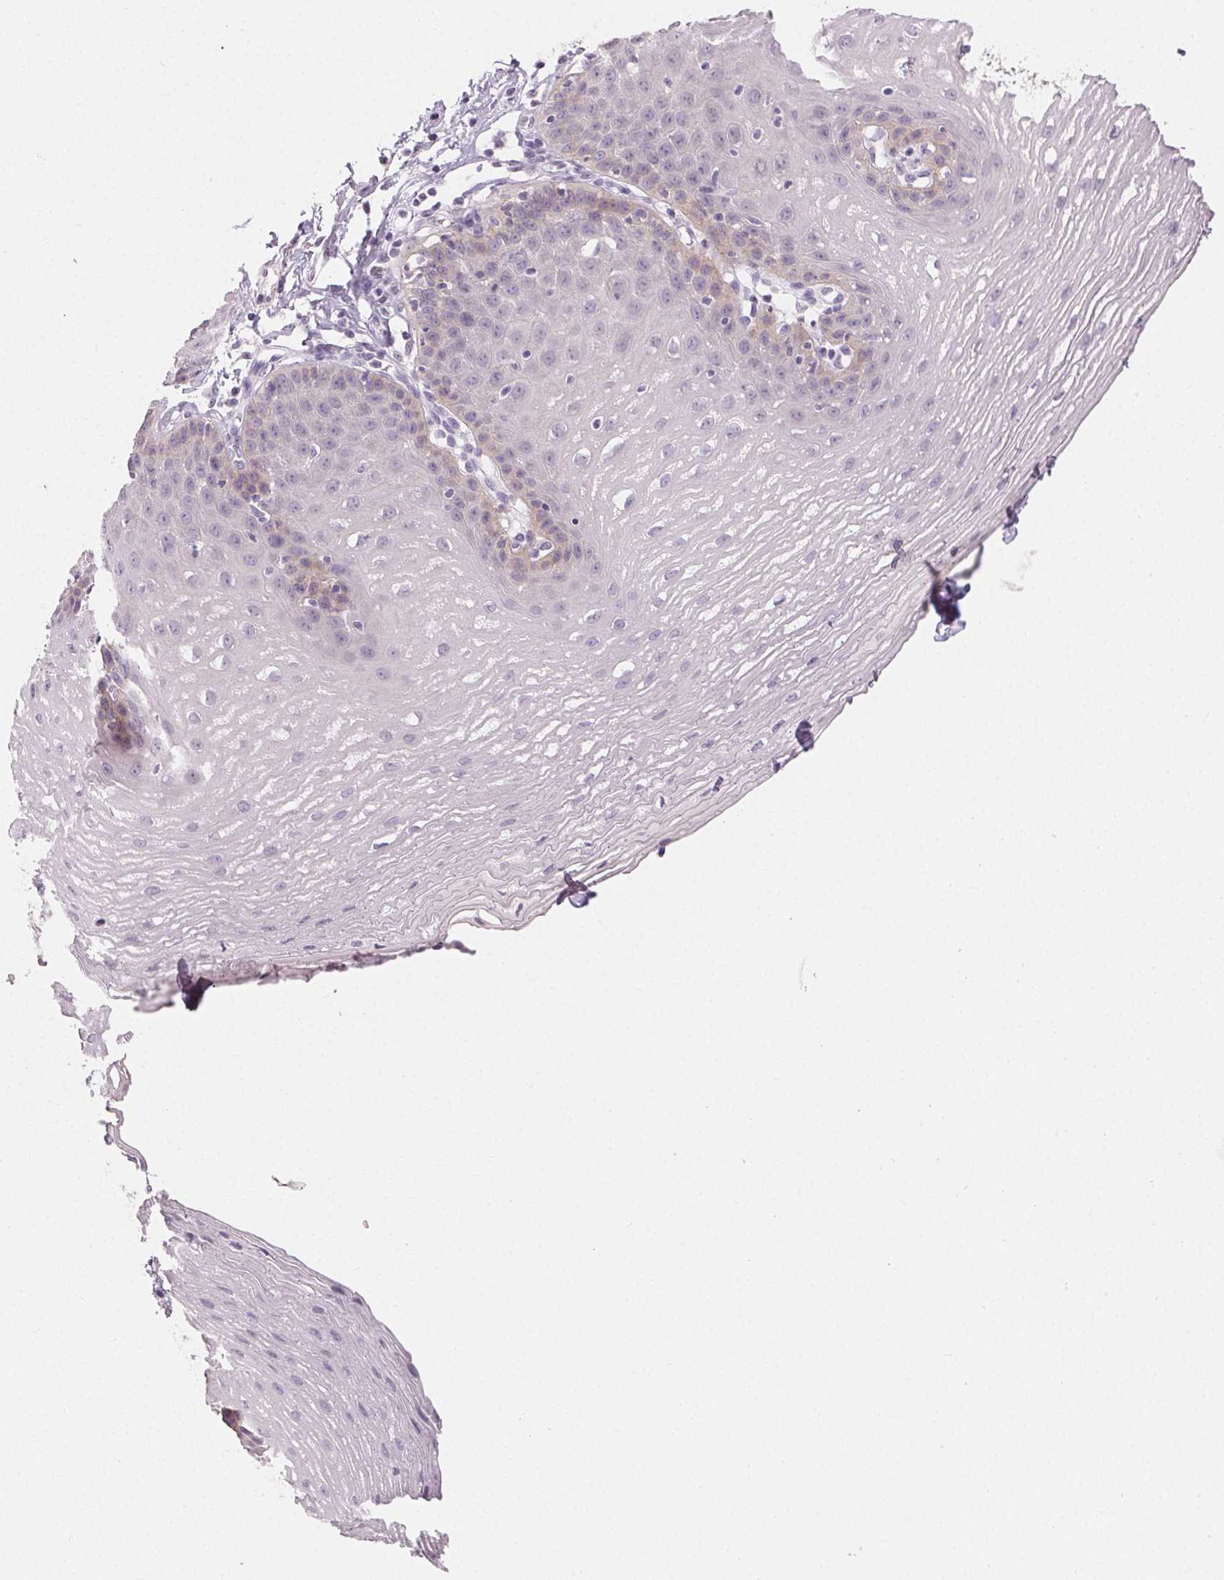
{"staining": {"intensity": "weak", "quantity": "<25%", "location": "cytoplasmic/membranous"}, "tissue": "esophagus", "cell_type": "Squamous epithelial cells", "image_type": "normal", "snomed": [{"axis": "morphology", "description": "Normal tissue, NOS"}, {"axis": "topography", "description": "Esophagus"}], "caption": "Squamous epithelial cells are negative for protein expression in unremarkable human esophagus. (DAB (3,3'-diaminobenzidine) immunohistochemistry, high magnification).", "gene": "SFTPD", "patient": {"sex": "female", "age": 81}}